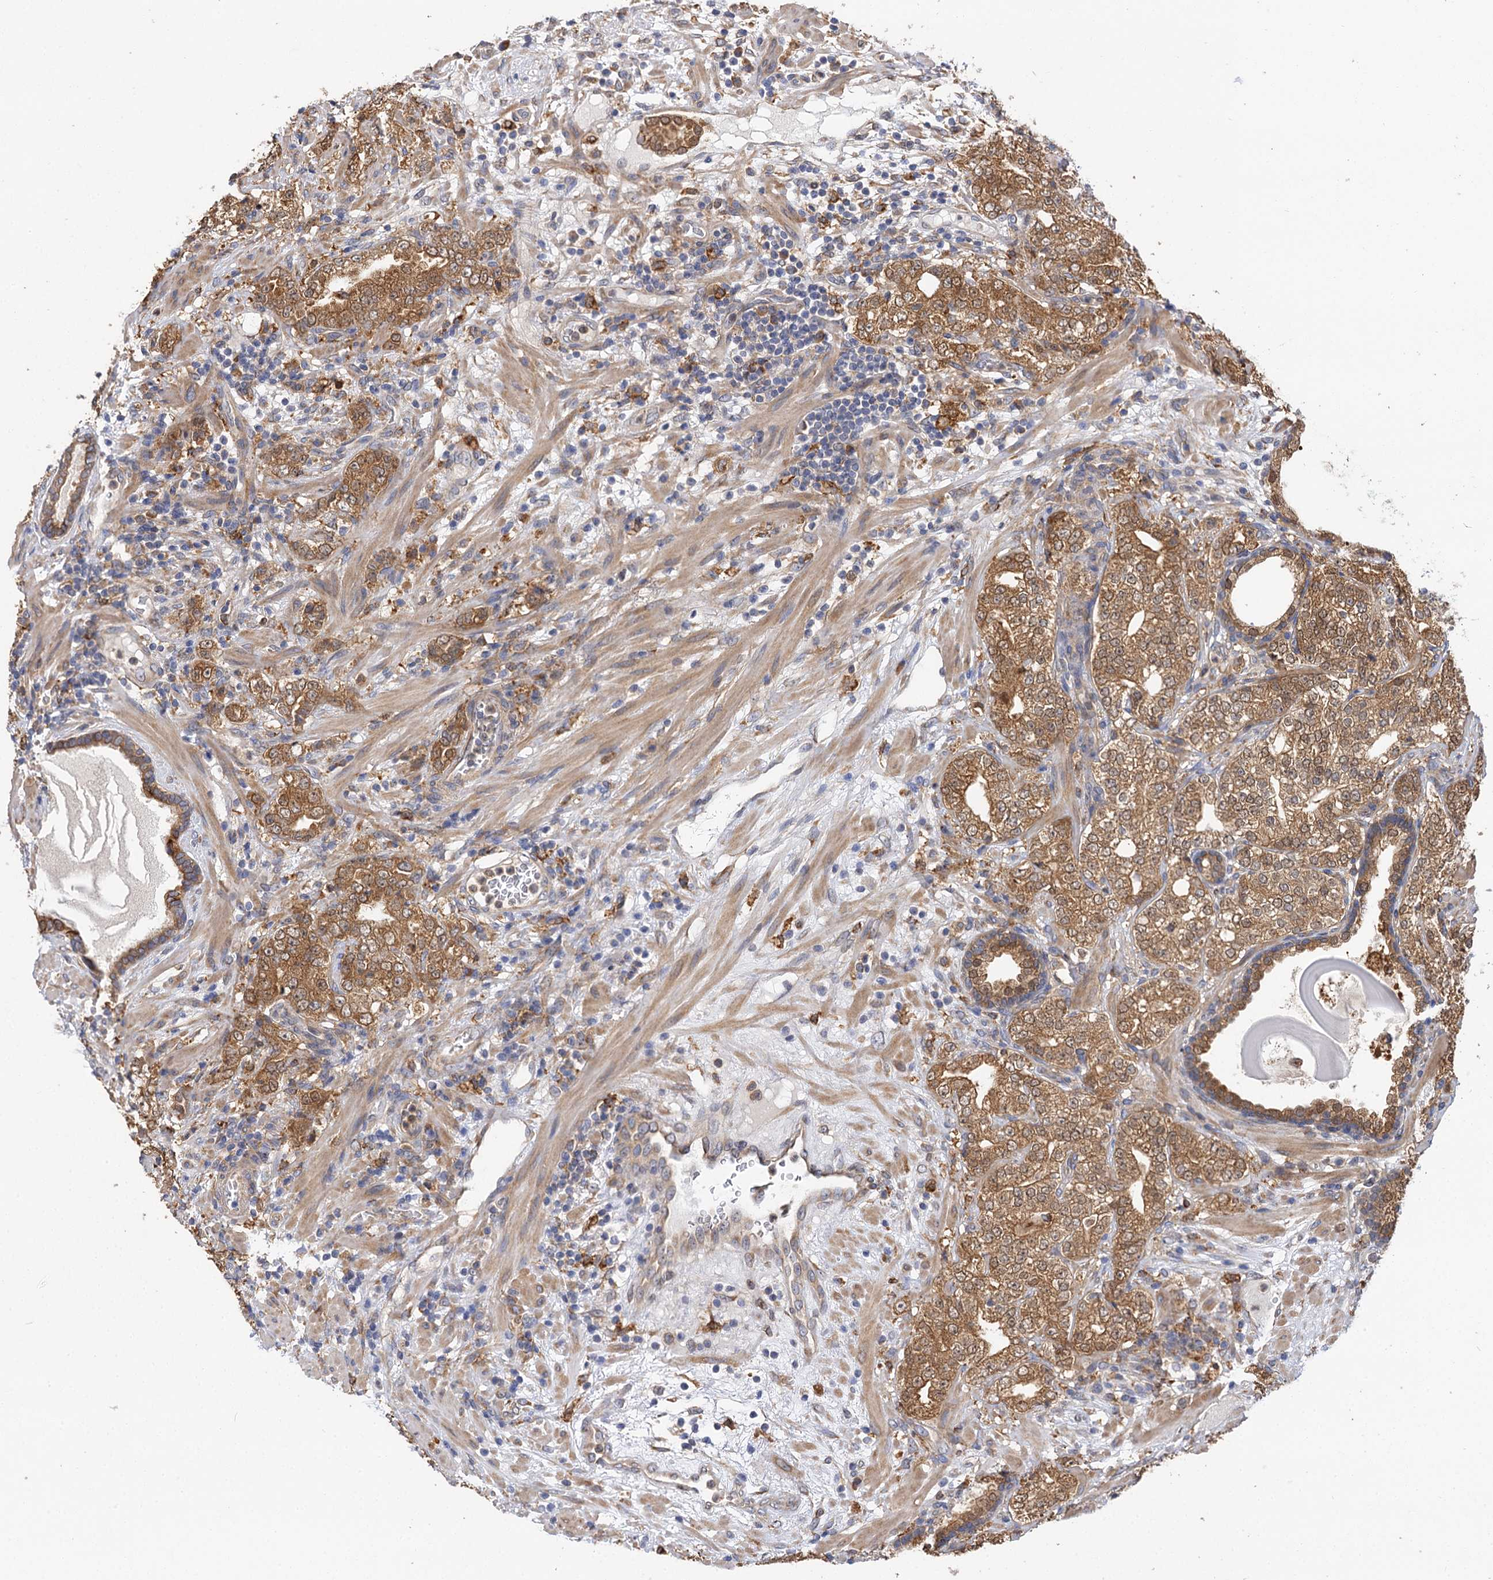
{"staining": {"intensity": "moderate", "quantity": ">75%", "location": "cytoplasmic/membranous"}, "tissue": "prostate cancer", "cell_type": "Tumor cells", "image_type": "cancer", "snomed": [{"axis": "morphology", "description": "Adenocarcinoma, High grade"}, {"axis": "topography", "description": "Prostate"}], "caption": "A micrograph of human prostate cancer stained for a protein exhibits moderate cytoplasmic/membranous brown staining in tumor cells. The protein is shown in brown color, while the nuclei are stained blue.", "gene": "PPIP5K2", "patient": {"sex": "male", "age": 64}}